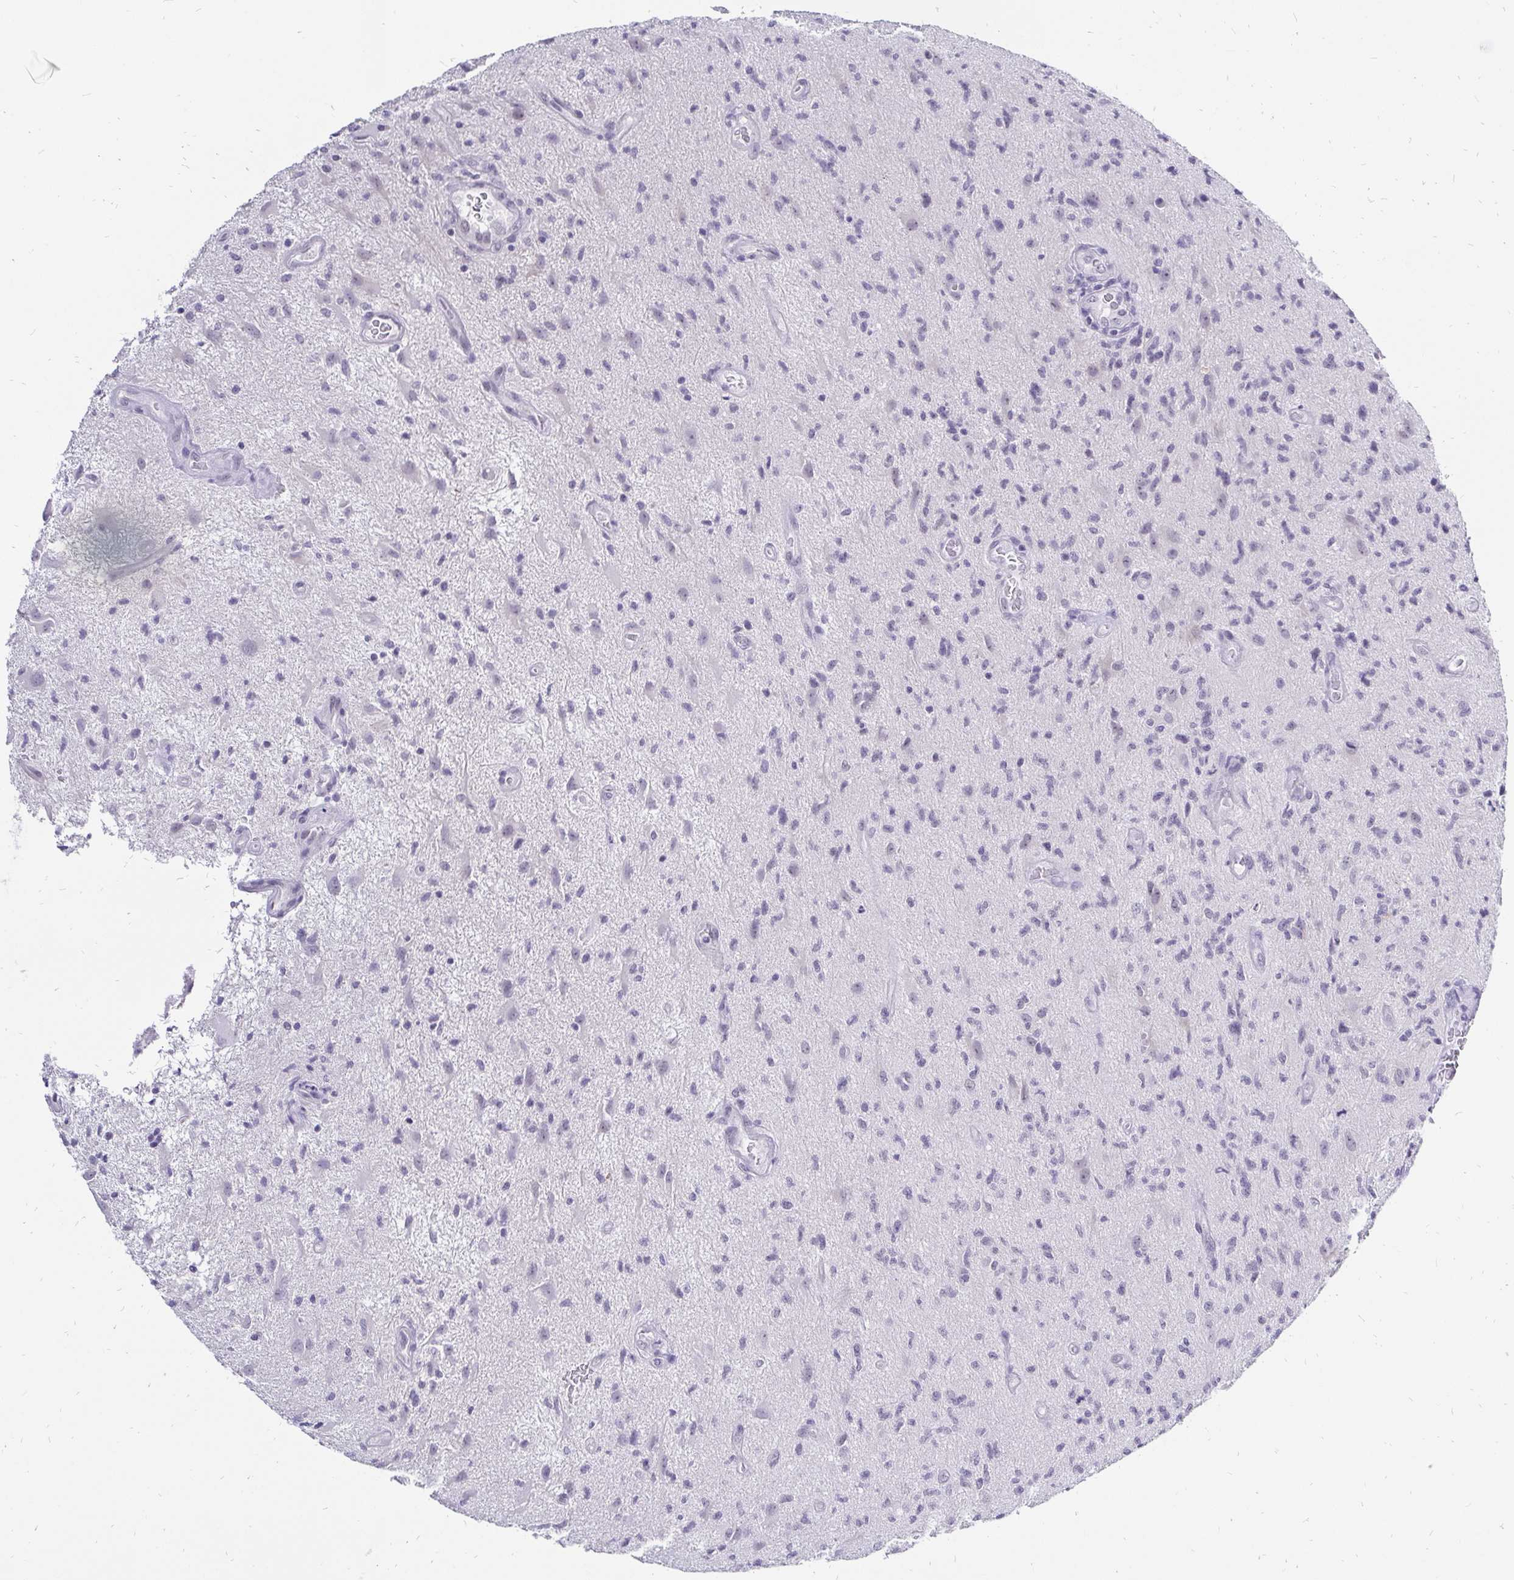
{"staining": {"intensity": "negative", "quantity": "none", "location": "none"}, "tissue": "glioma", "cell_type": "Tumor cells", "image_type": "cancer", "snomed": [{"axis": "morphology", "description": "Glioma, malignant, High grade"}, {"axis": "topography", "description": "Brain"}], "caption": "Histopathology image shows no significant protein expression in tumor cells of glioma.", "gene": "ZNF860", "patient": {"sex": "male", "age": 67}}